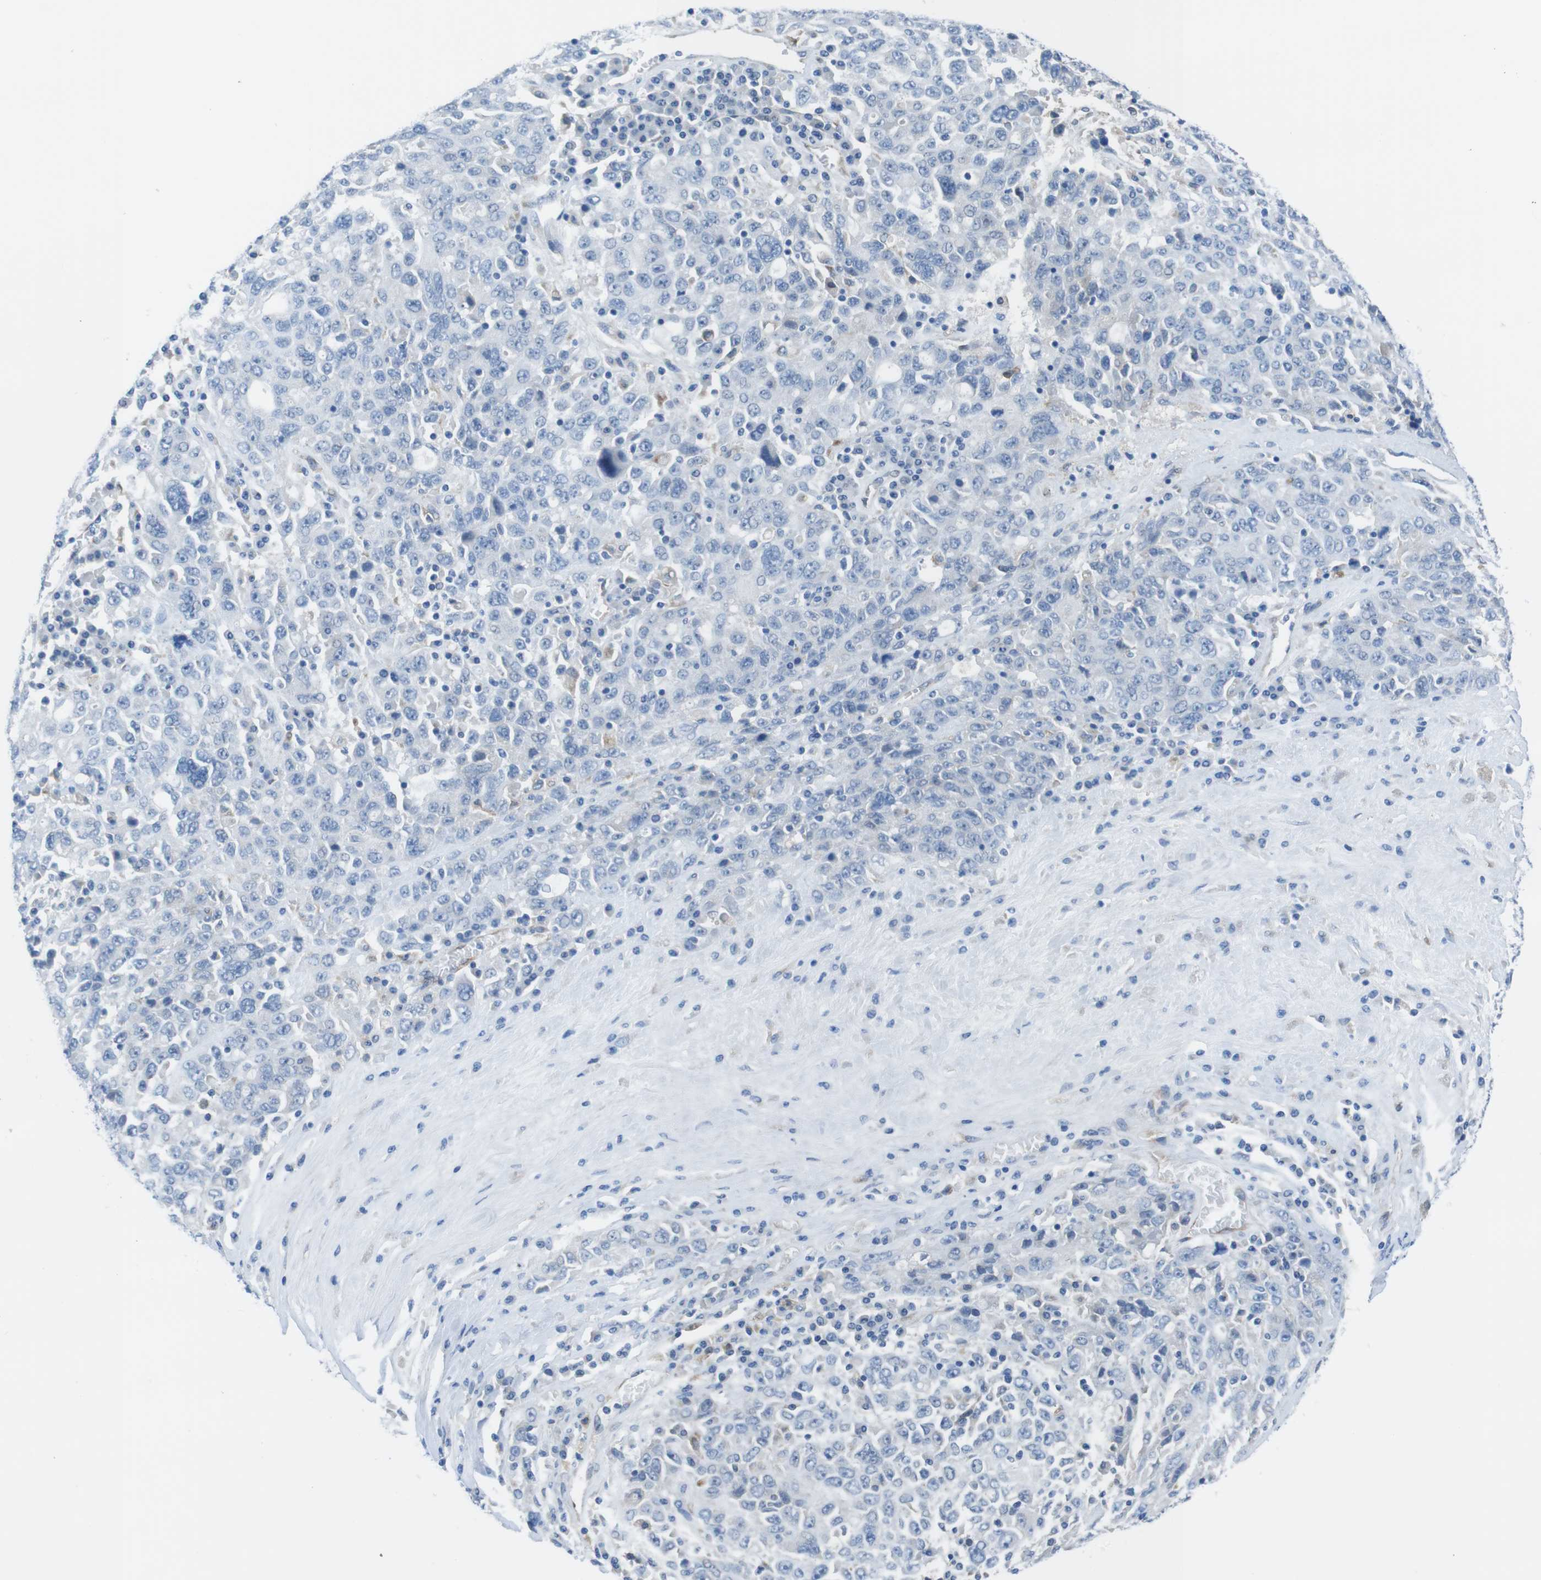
{"staining": {"intensity": "negative", "quantity": "none", "location": "none"}, "tissue": "ovarian cancer", "cell_type": "Tumor cells", "image_type": "cancer", "snomed": [{"axis": "morphology", "description": "Carcinoma, endometroid"}, {"axis": "topography", "description": "Ovary"}], "caption": "High power microscopy histopathology image of an immunohistochemistry (IHC) image of ovarian endometroid carcinoma, revealing no significant staining in tumor cells.", "gene": "CDH8", "patient": {"sex": "female", "age": 62}}